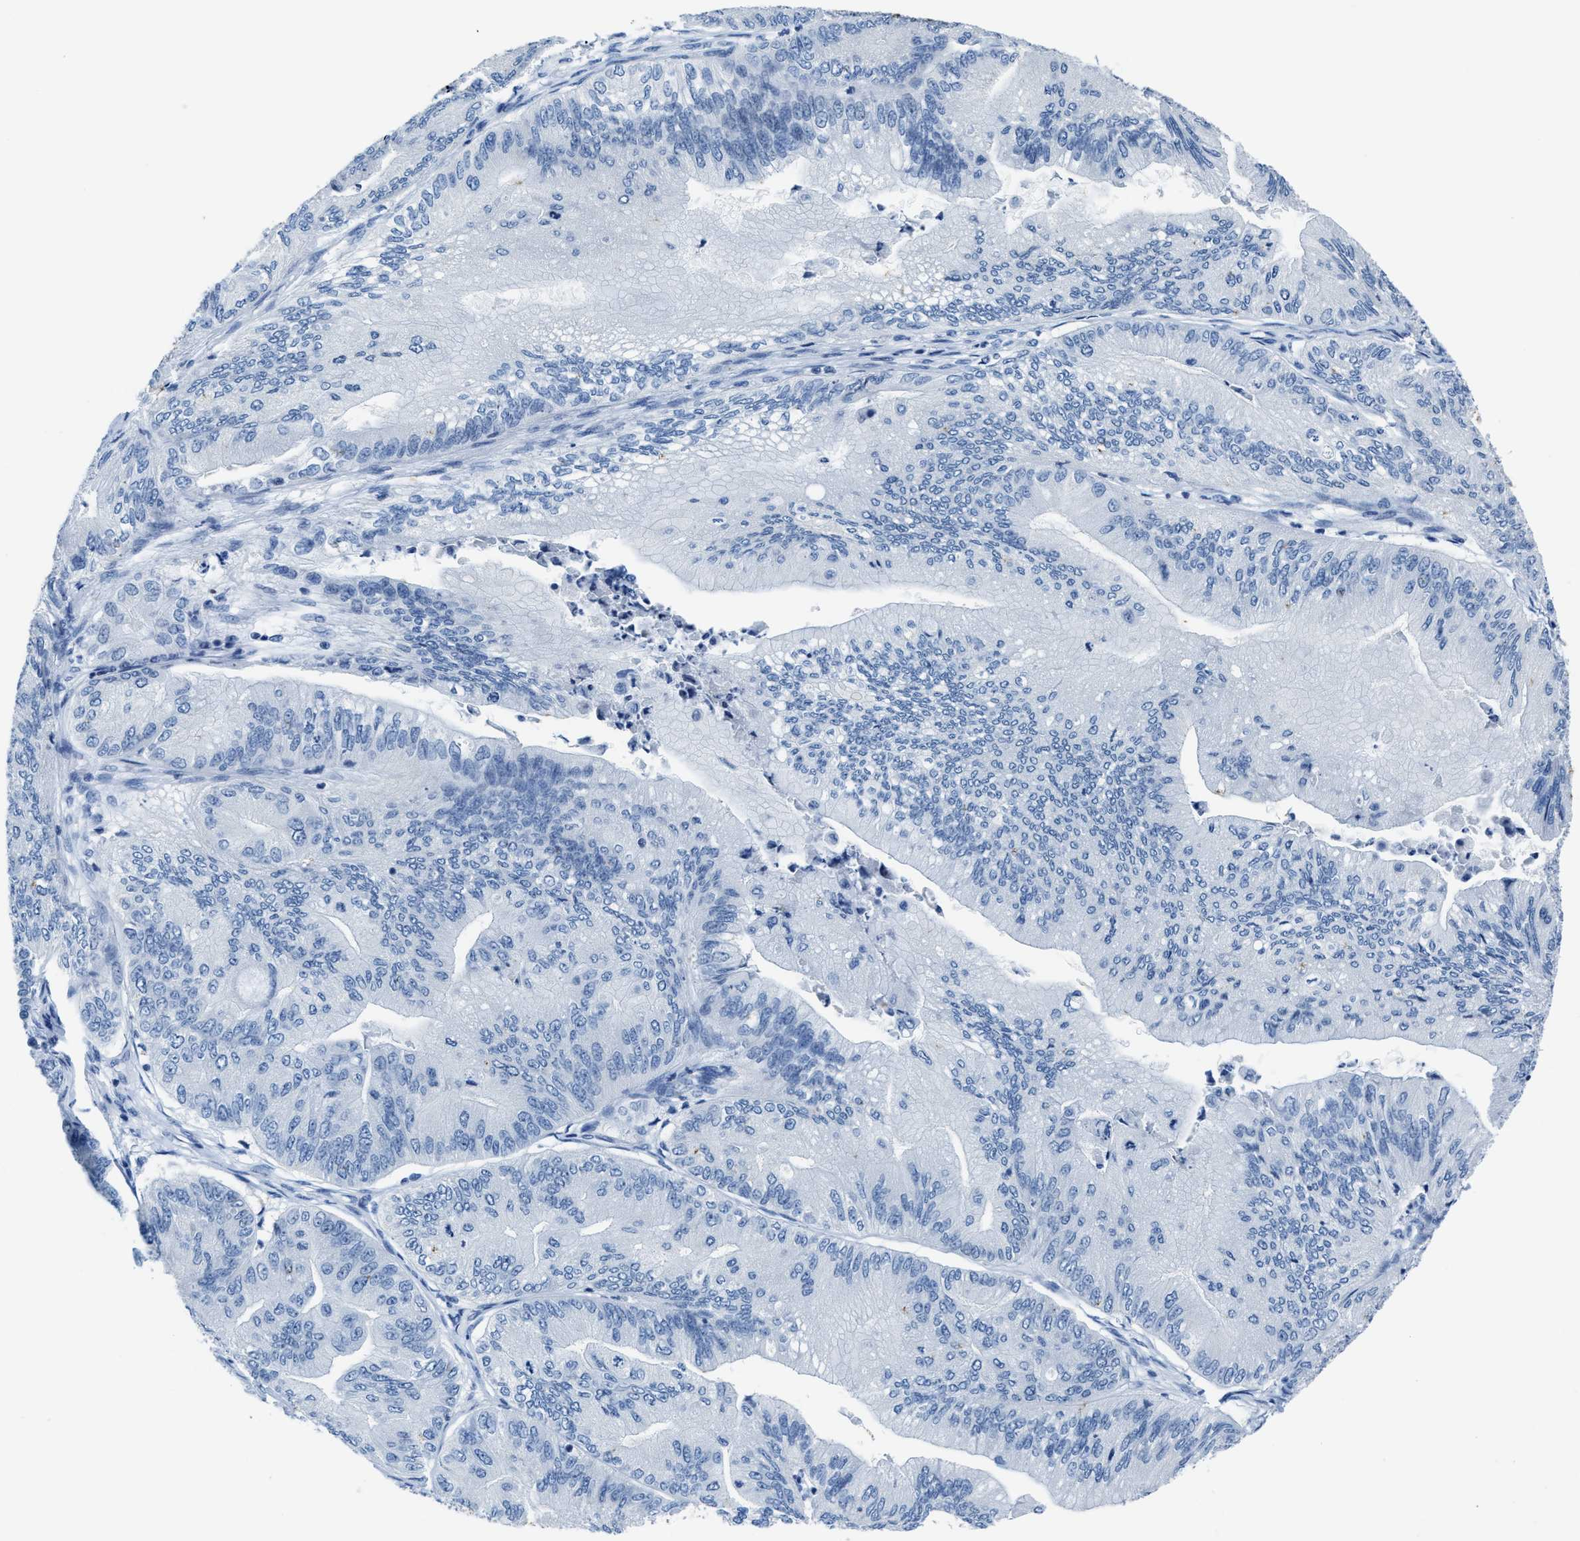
{"staining": {"intensity": "negative", "quantity": "none", "location": "none"}, "tissue": "ovarian cancer", "cell_type": "Tumor cells", "image_type": "cancer", "snomed": [{"axis": "morphology", "description": "Cystadenocarcinoma, mucinous, NOS"}, {"axis": "topography", "description": "Ovary"}], "caption": "DAB immunohistochemical staining of human ovarian cancer (mucinous cystadenocarcinoma) exhibits no significant expression in tumor cells.", "gene": "ASZ1", "patient": {"sex": "female", "age": 61}}